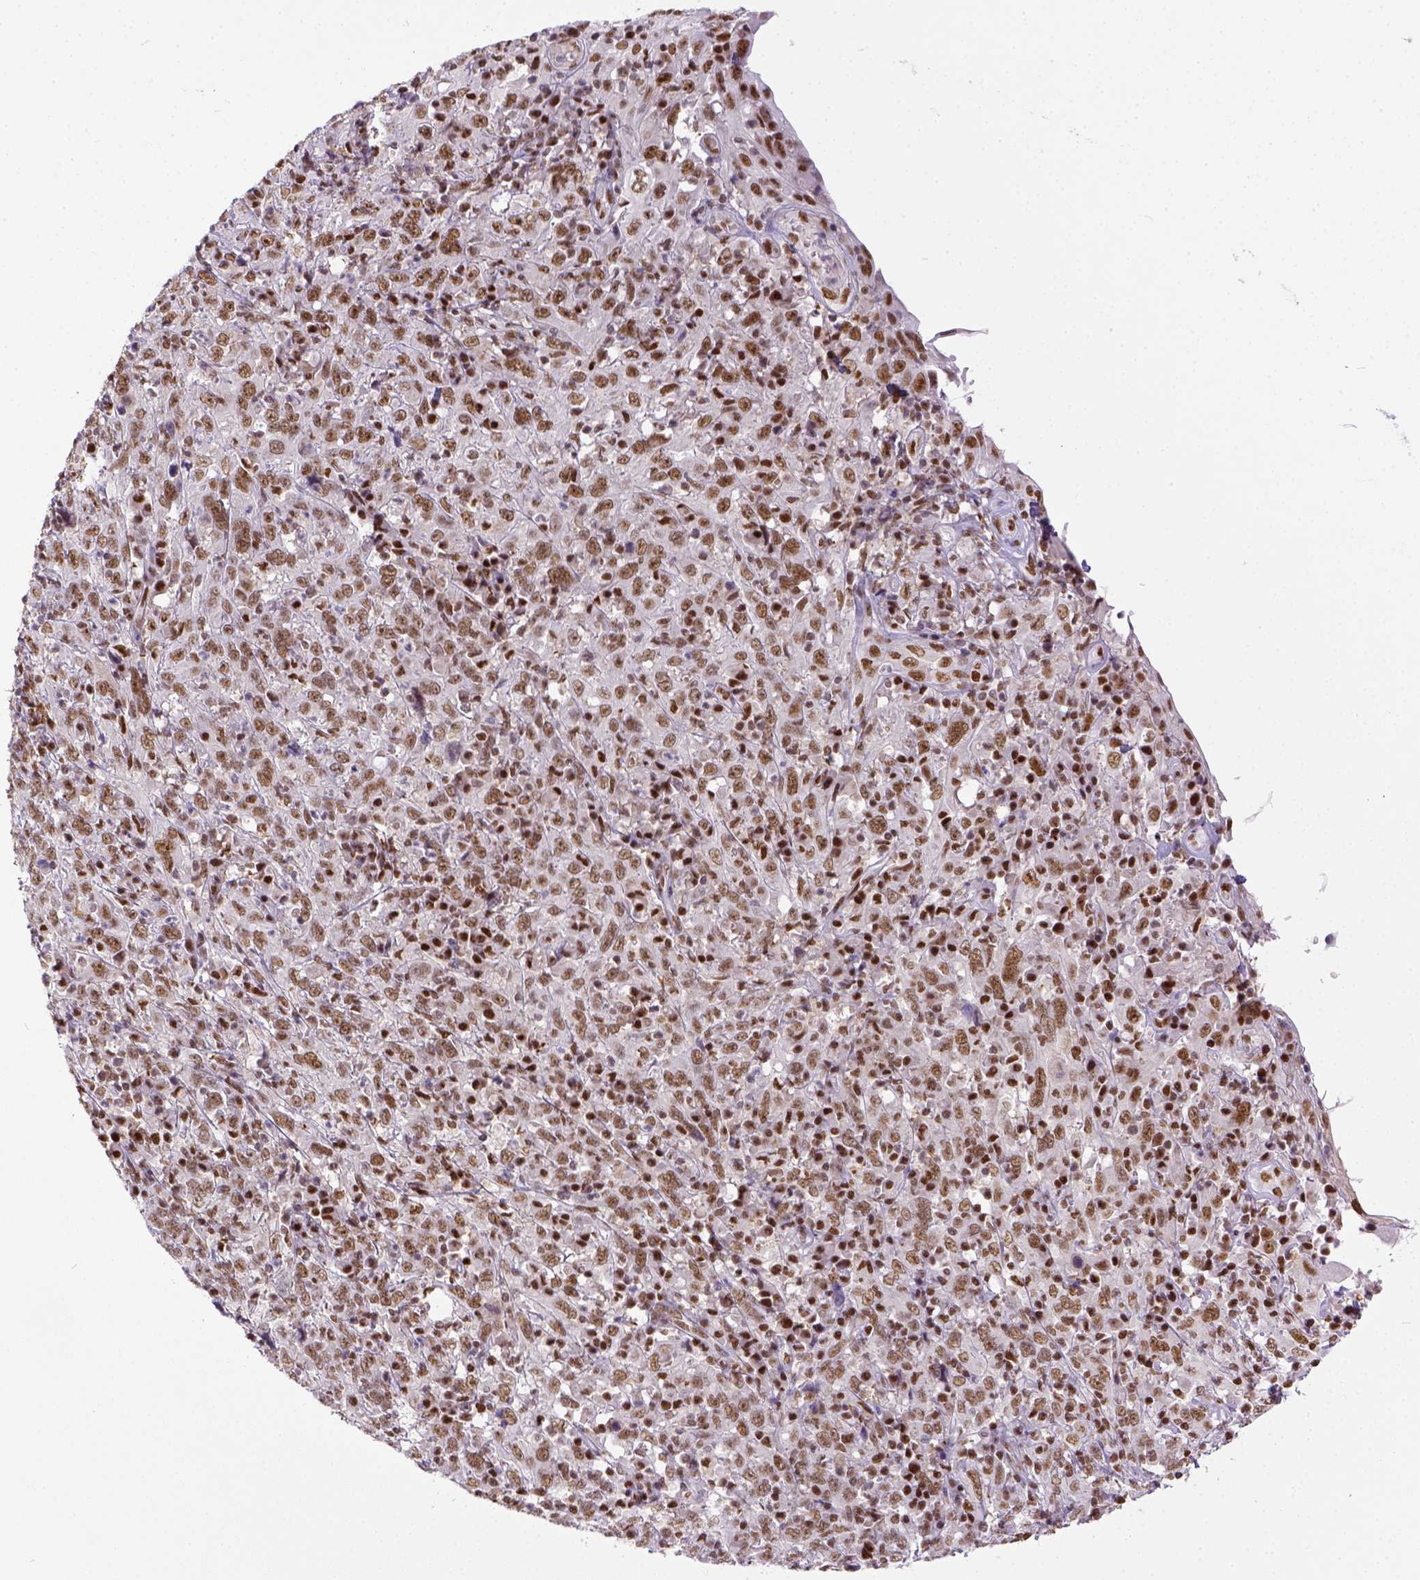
{"staining": {"intensity": "moderate", "quantity": ">75%", "location": "cytoplasmic/membranous"}, "tissue": "cervical cancer", "cell_type": "Tumor cells", "image_type": "cancer", "snomed": [{"axis": "morphology", "description": "Squamous cell carcinoma, NOS"}, {"axis": "topography", "description": "Cervix"}], "caption": "Immunohistochemical staining of squamous cell carcinoma (cervical) exhibits medium levels of moderate cytoplasmic/membranous positivity in about >75% of tumor cells.", "gene": "ERCC1", "patient": {"sex": "female", "age": 46}}